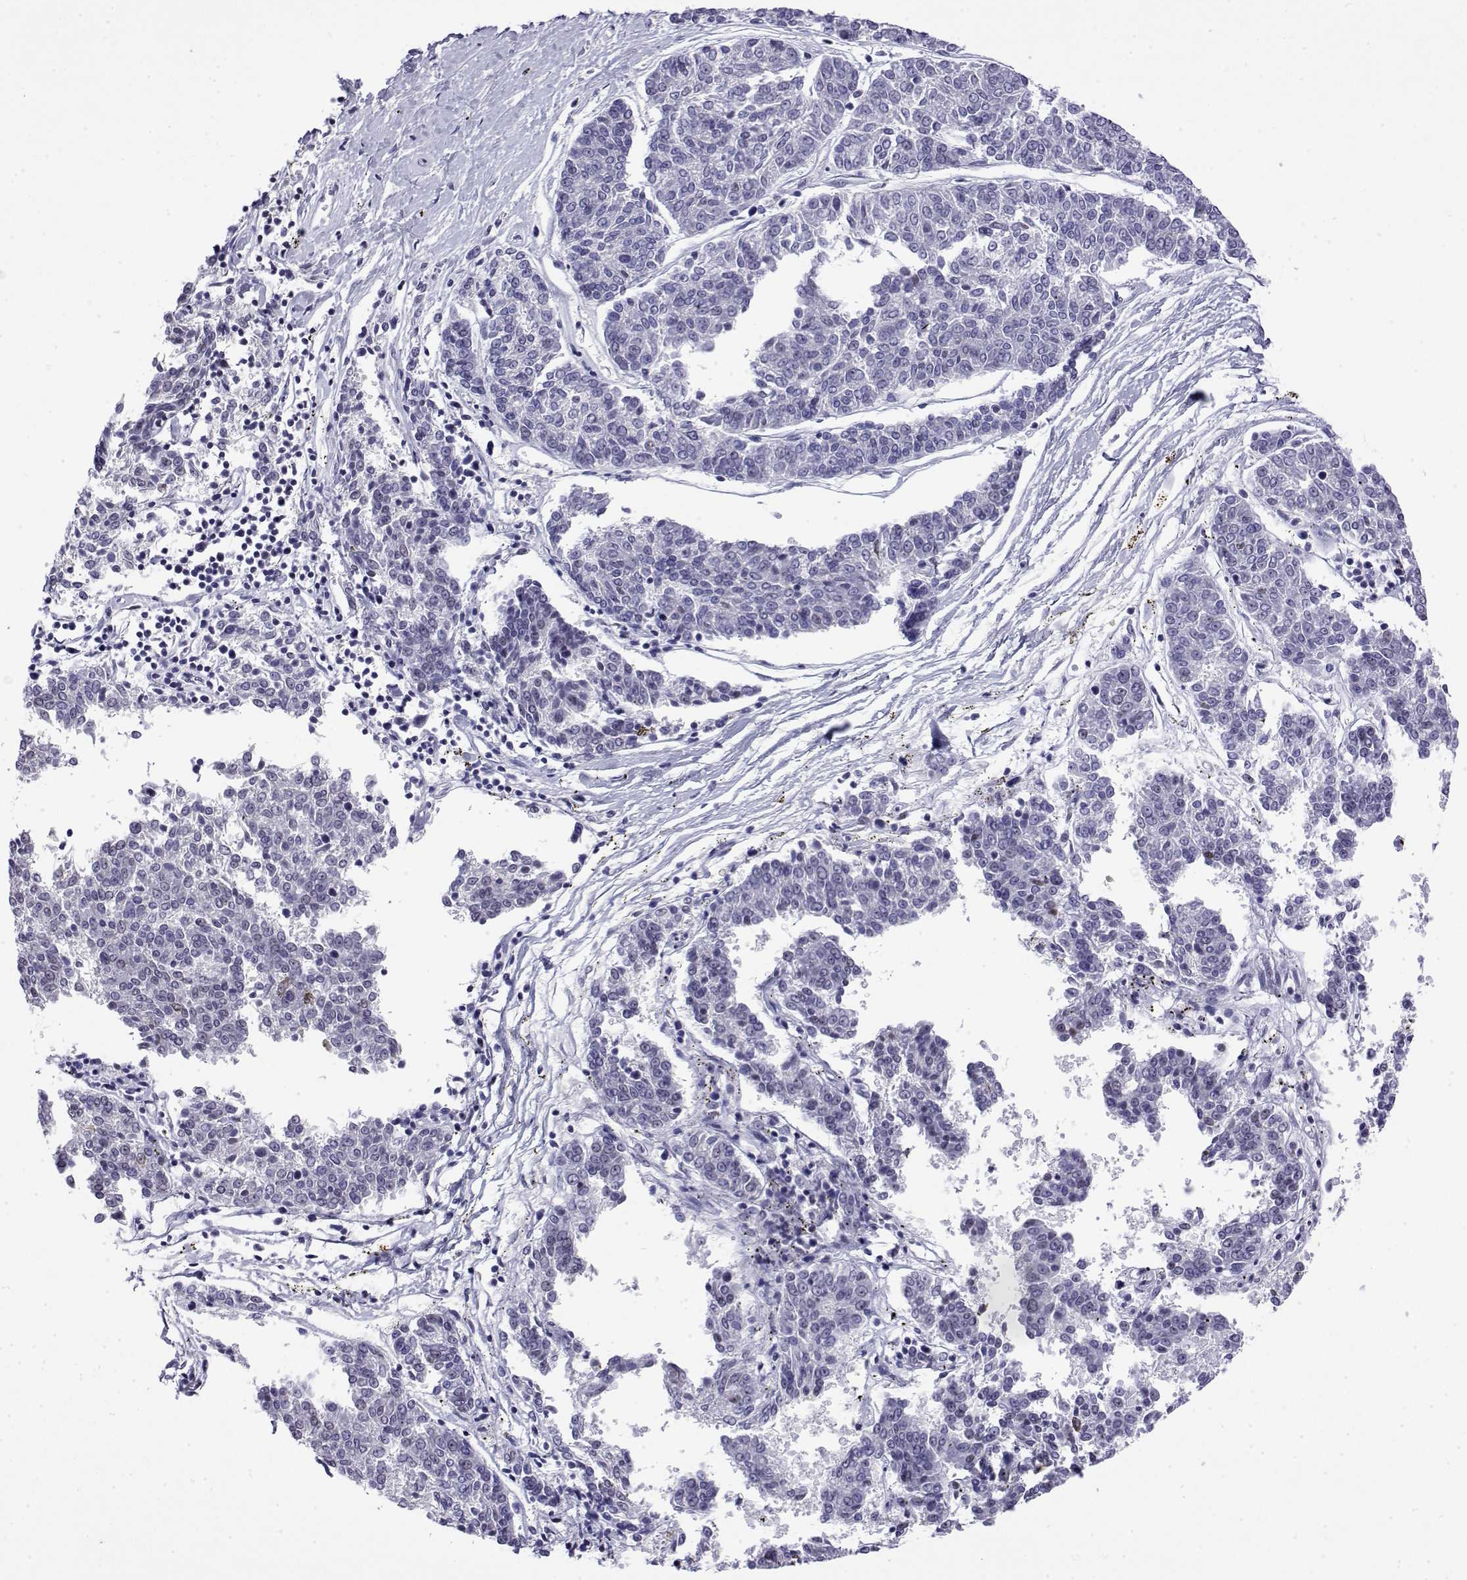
{"staining": {"intensity": "negative", "quantity": "none", "location": "none"}, "tissue": "melanoma", "cell_type": "Tumor cells", "image_type": "cancer", "snomed": [{"axis": "morphology", "description": "Malignant melanoma, NOS"}, {"axis": "topography", "description": "Skin"}], "caption": "Histopathology image shows no protein staining in tumor cells of melanoma tissue.", "gene": "POLDIP3", "patient": {"sex": "female", "age": 72}}